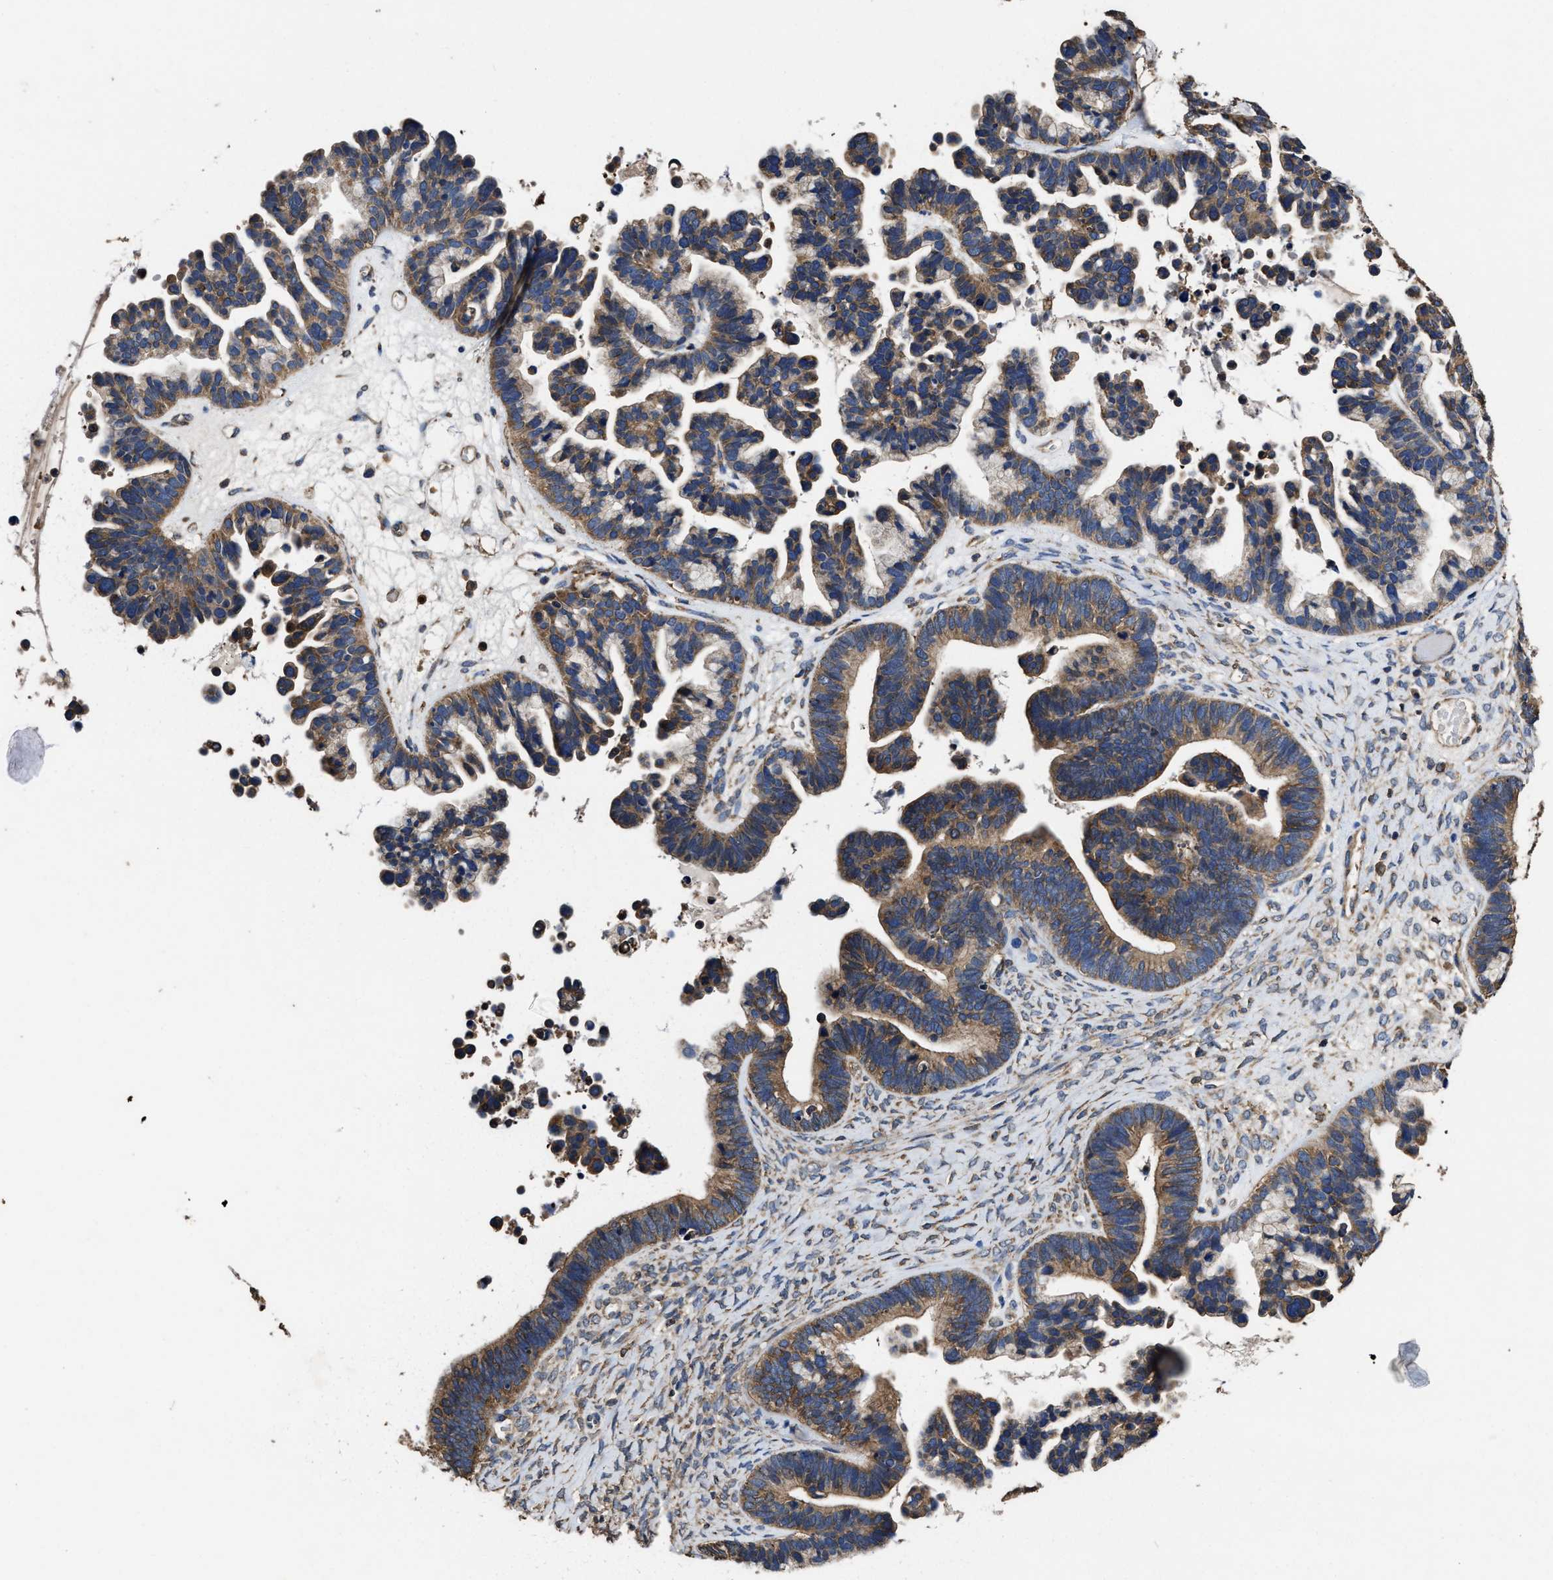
{"staining": {"intensity": "moderate", "quantity": ">75%", "location": "cytoplasmic/membranous"}, "tissue": "ovarian cancer", "cell_type": "Tumor cells", "image_type": "cancer", "snomed": [{"axis": "morphology", "description": "Cystadenocarcinoma, serous, NOS"}, {"axis": "topography", "description": "Ovary"}], "caption": "A medium amount of moderate cytoplasmic/membranous staining is identified in about >75% of tumor cells in serous cystadenocarcinoma (ovarian) tissue. Nuclei are stained in blue.", "gene": "SFXN4", "patient": {"sex": "female", "age": 56}}